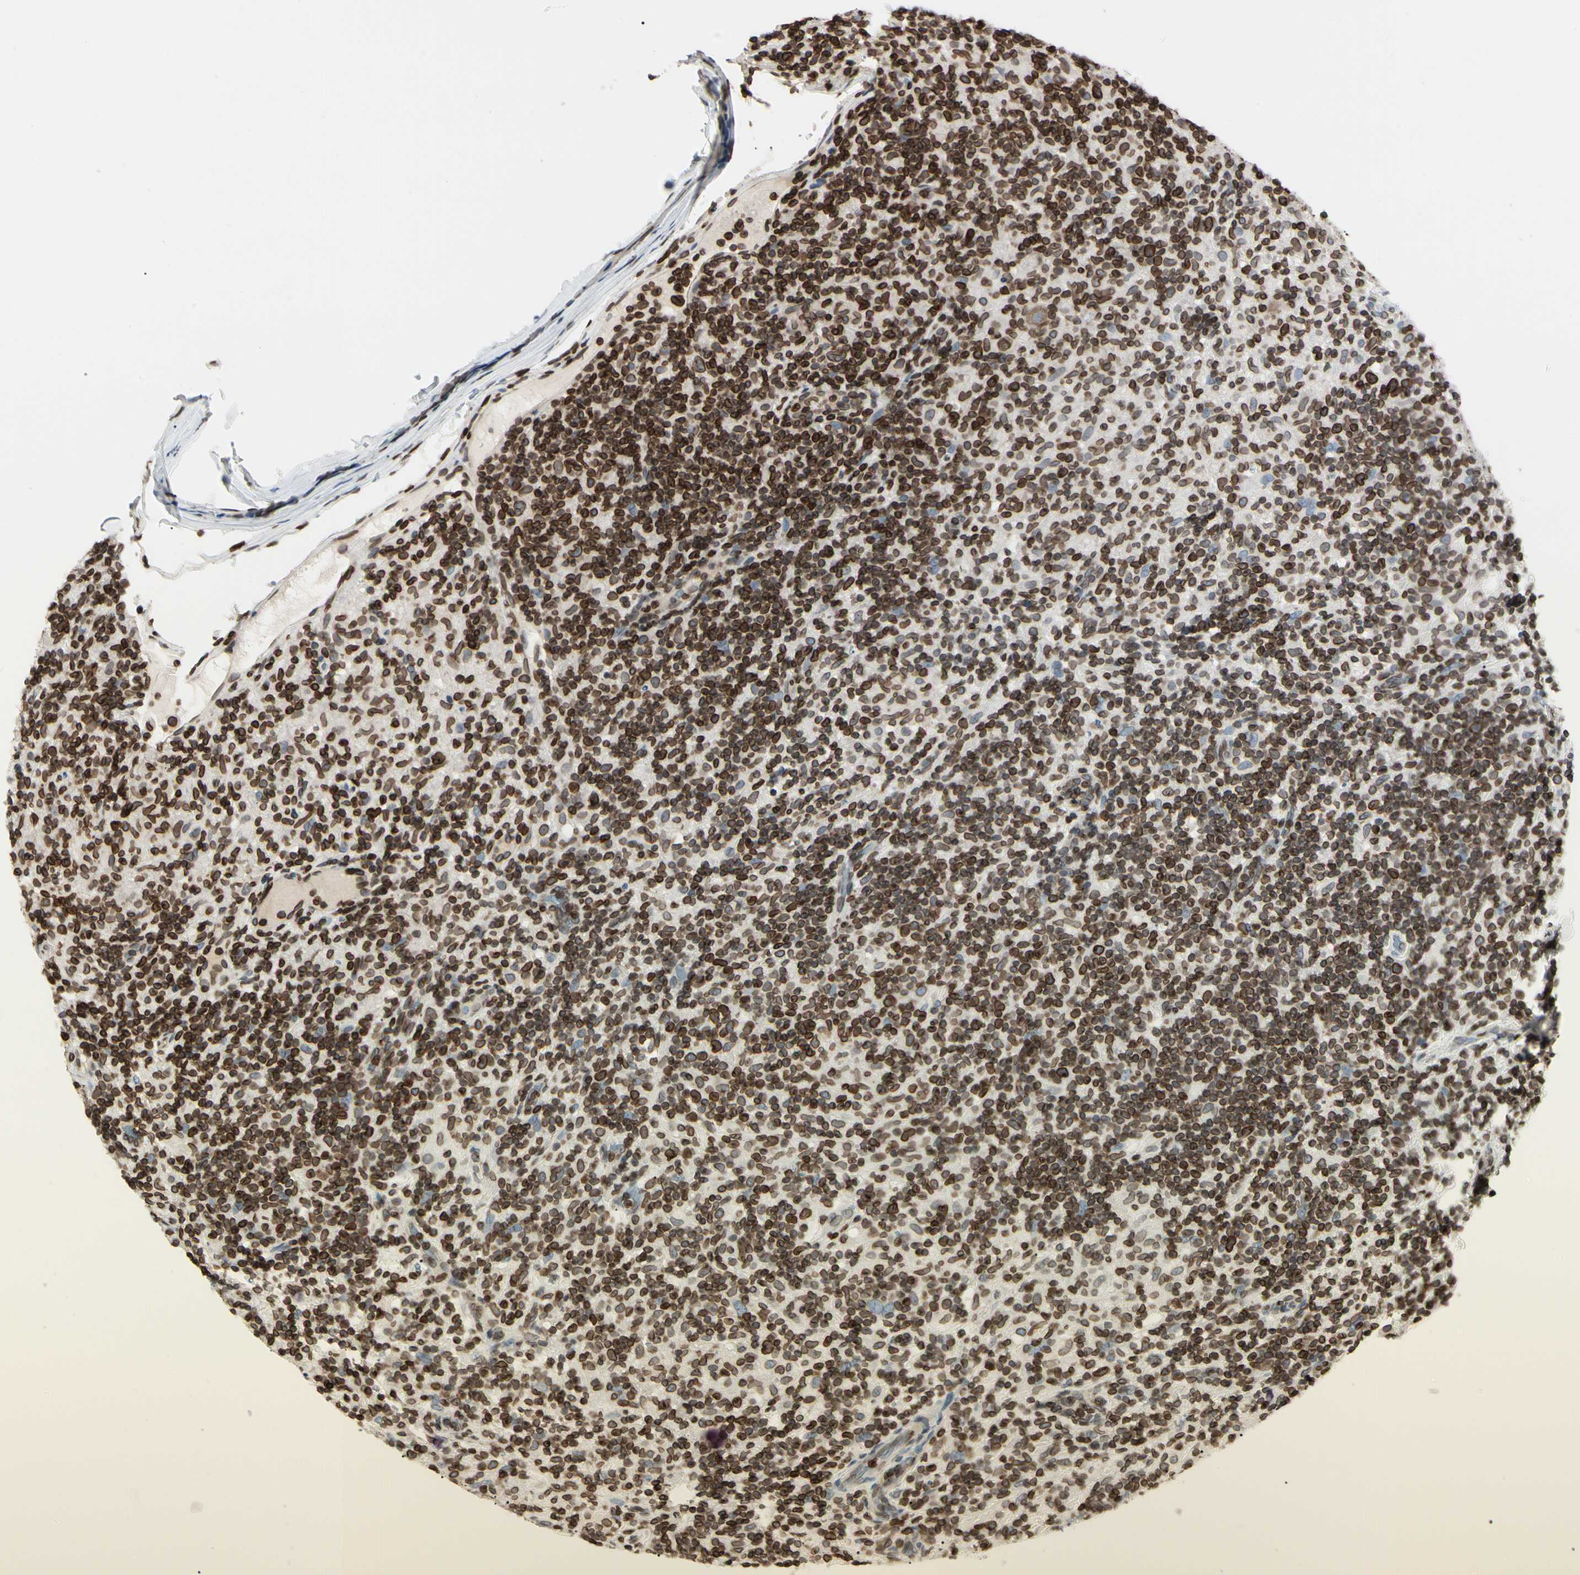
{"staining": {"intensity": "moderate", "quantity": "25%-75%", "location": "cytoplasmic/membranous,nuclear"}, "tissue": "lymphoma", "cell_type": "Tumor cells", "image_type": "cancer", "snomed": [{"axis": "morphology", "description": "Hodgkin's disease, NOS"}, {"axis": "topography", "description": "Lymph node"}], "caption": "Tumor cells display moderate cytoplasmic/membranous and nuclear staining in approximately 25%-75% of cells in lymphoma.", "gene": "TMPO", "patient": {"sex": "male", "age": 70}}